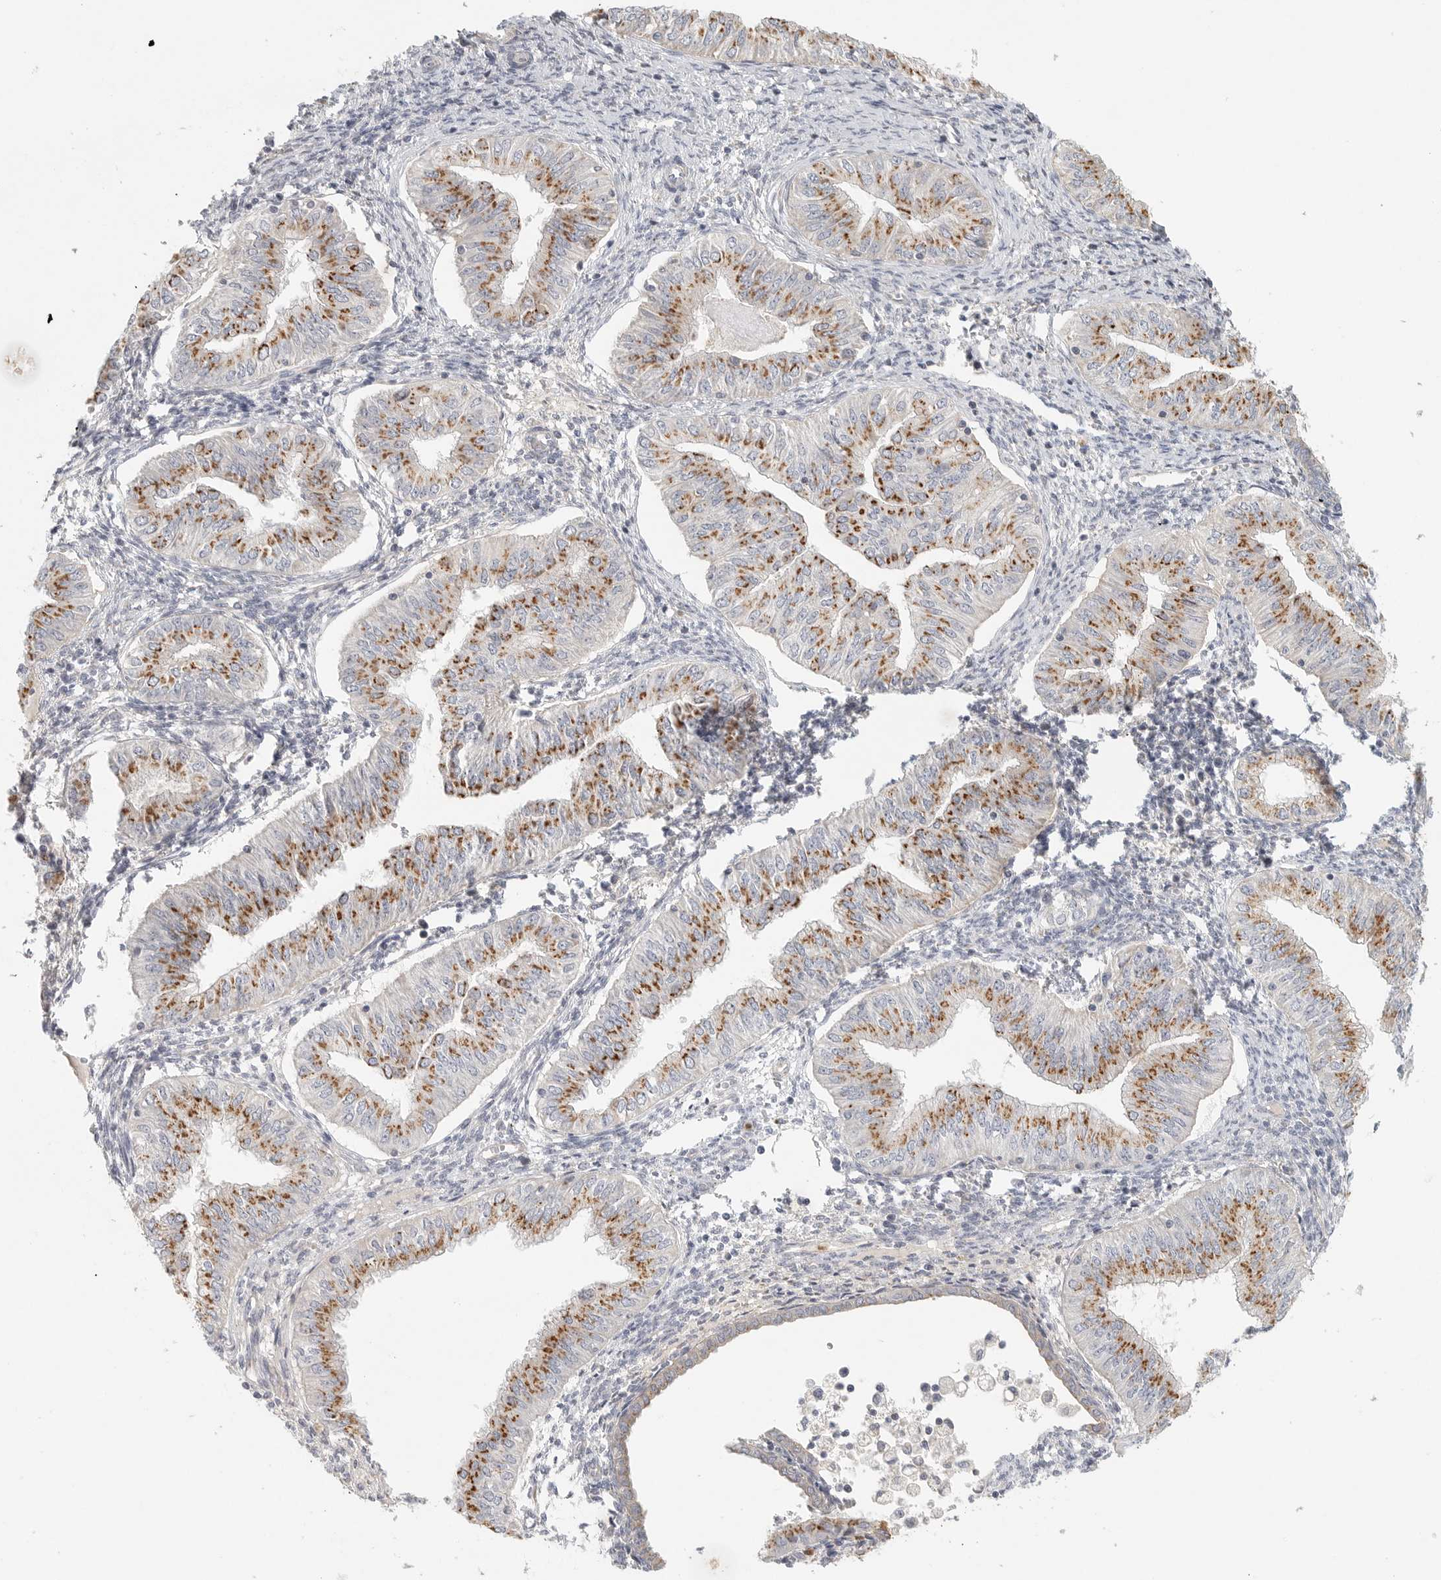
{"staining": {"intensity": "moderate", "quantity": ">75%", "location": "cytoplasmic/membranous"}, "tissue": "endometrial cancer", "cell_type": "Tumor cells", "image_type": "cancer", "snomed": [{"axis": "morphology", "description": "Normal tissue, NOS"}, {"axis": "morphology", "description": "Adenocarcinoma, NOS"}, {"axis": "topography", "description": "Endometrium"}], "caption": "Immunohistochemical staining of endometrial cancer (adenocarcinoma) exhibits medium levels of moderate cytoplasmic/membranous protein expression in about >75% of tumor cells. Immunohistochemistry stains the protein of interest in brown and the nuclei are stained blue.", "gene": "SLC25A26", "patient": {"sex": "female", "age": 53}}